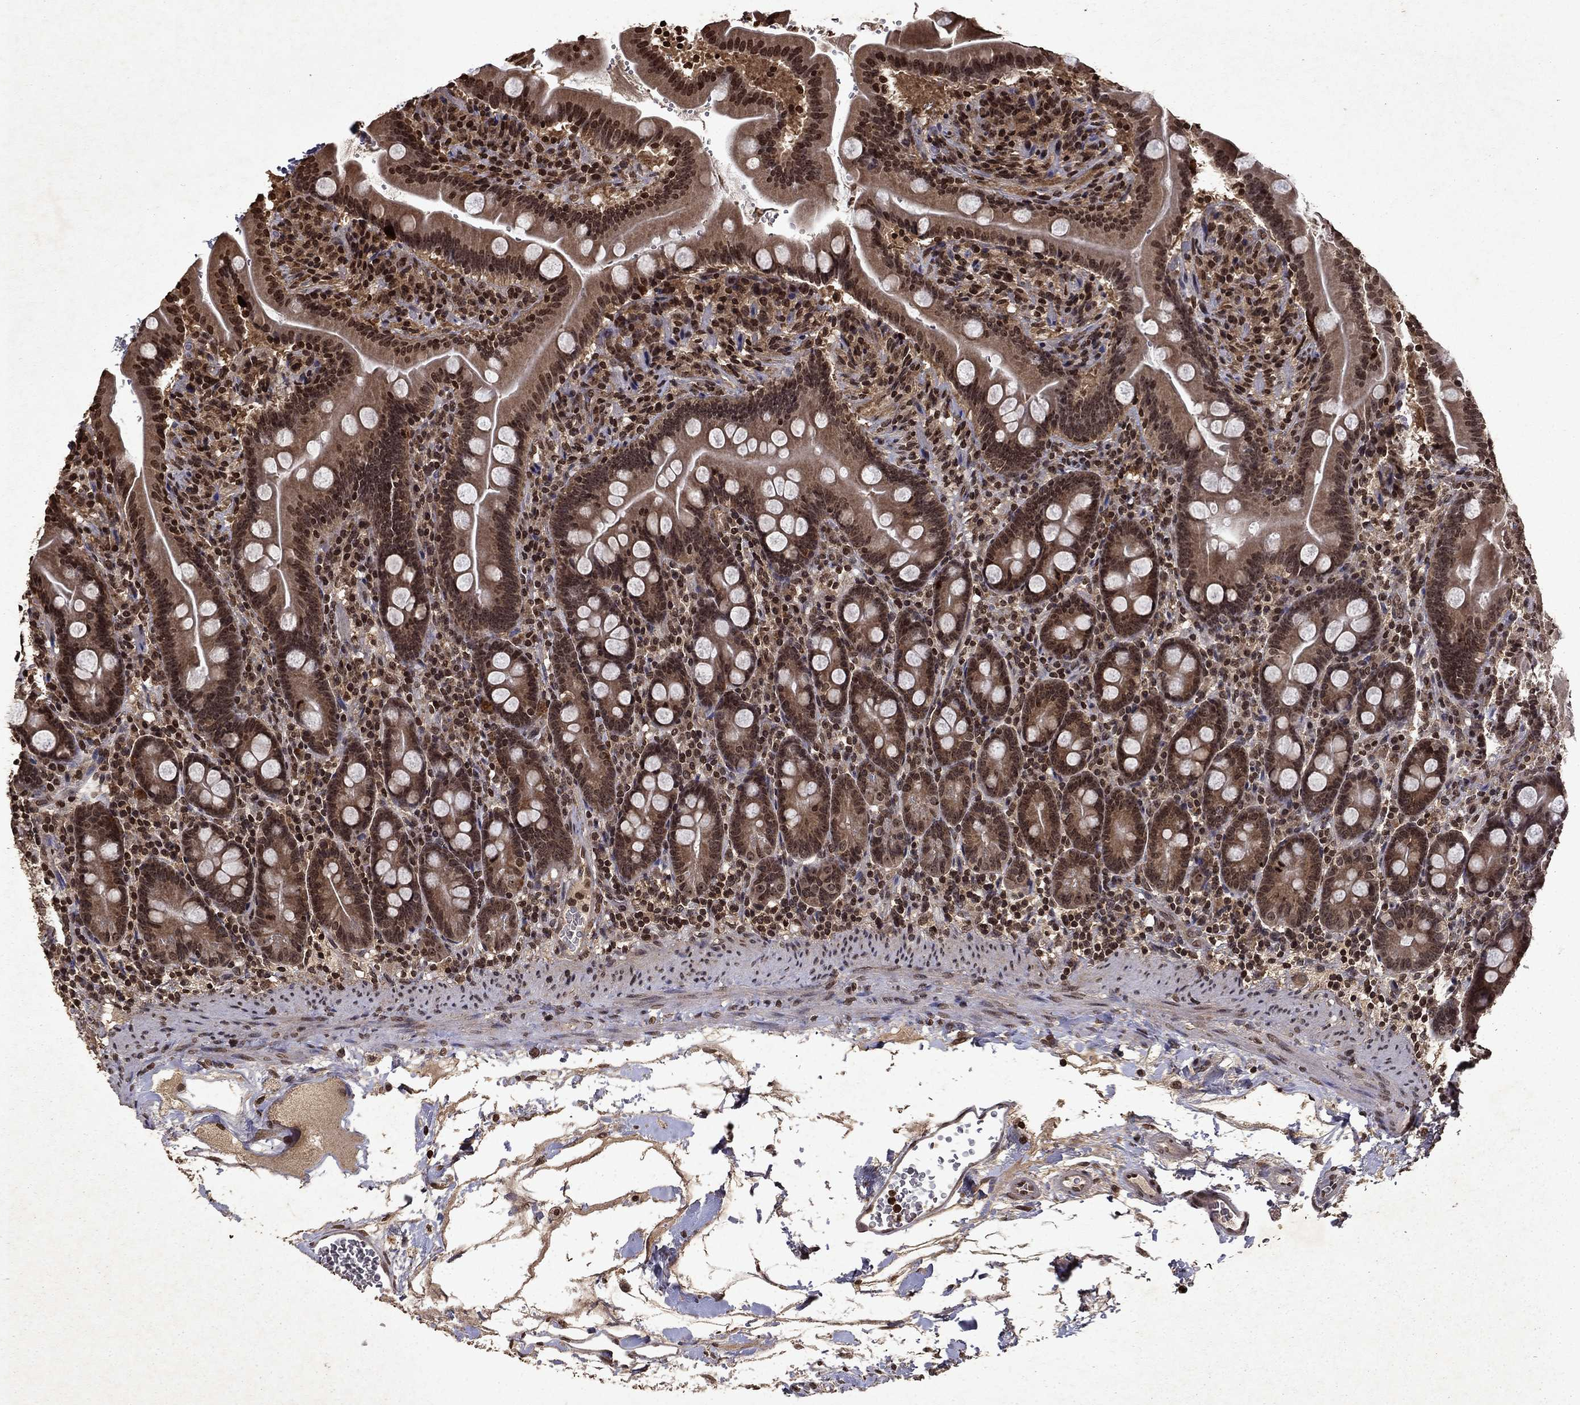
{"staining": {"intensity": "moderate", "quantity": "25%-75%", "location": "cytoplasmic/membranous,nuclear"}, "tissue": "small intestine", "cell_type": "Glandular cells", "image_type": "normal", "snomed": [{"axis": "morphology", "description": "Normal tissue, NOS"}, {"axis": "topography", "description": "Small intestine"}], "caption": "A brown stain highlights moderate cytoplasmic/membranous,nuclear positivity of a protein in glandular cells of unremarkable small intestine.", "gene": "PIN4", "patient": {"sex": "female", "age": 44}}